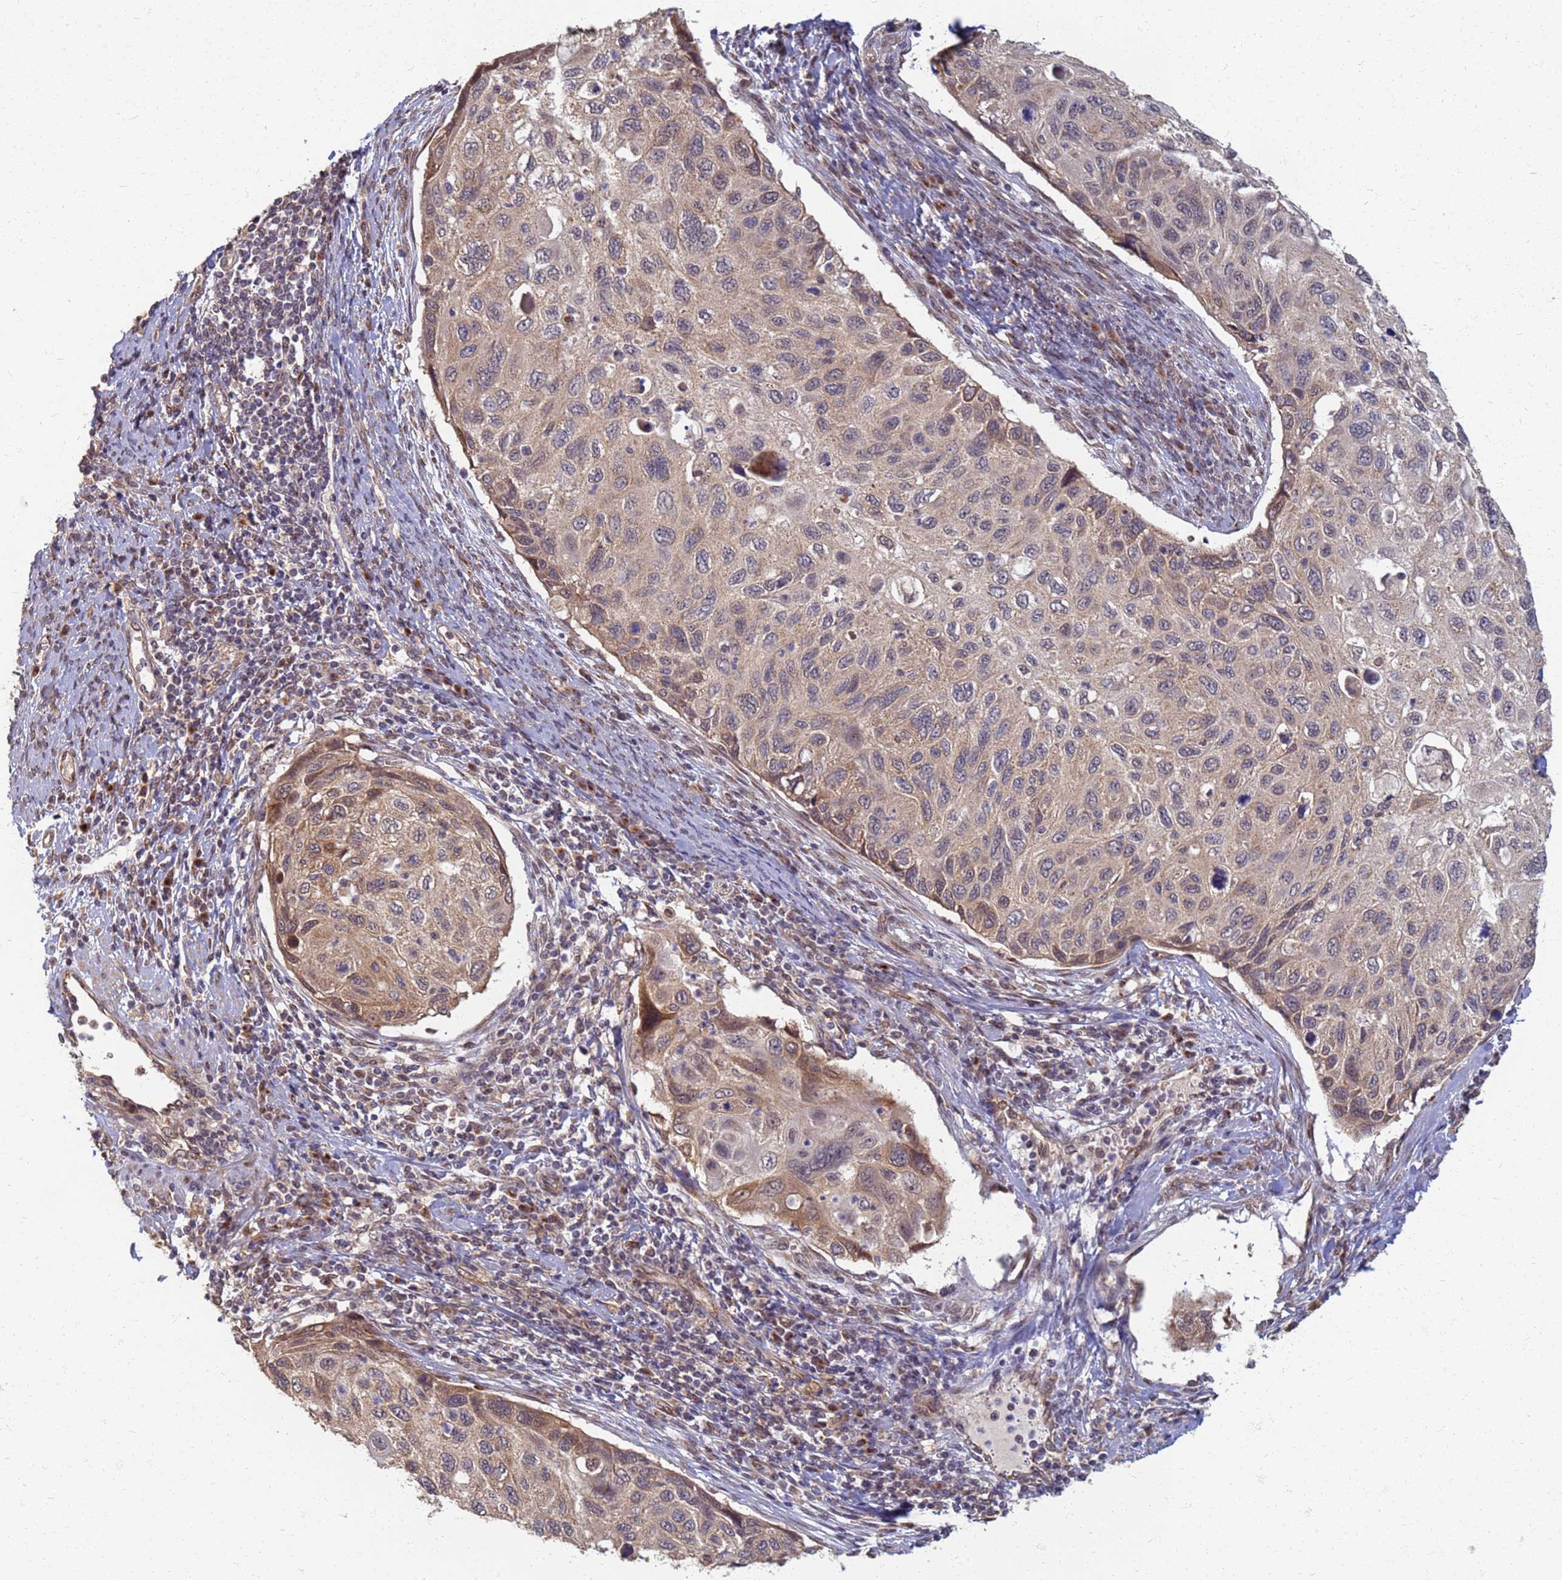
{"staining": {"intensity": "weak", "quantity": ">75%", "location": "cytoplasmic/membranous"}, "tissue": "cervical cancer", "cell_type": "Tumor cells", "image_type": "cancer", "snomed": [{"axis": "morphology", "description": "Squamous cell carcinoma, NOS"}, {"axis": "topography", "description": "Cervix"}], "caption": "This histopathology image exhibits immunohistochemistry staining of human squamous cell carcinoma (cervical), with low weak cytoplasmic/membranous expression in about >75% of tumor cells.", "gene": "ITGB4", "patient": {"sex": "female", "age": 70}}